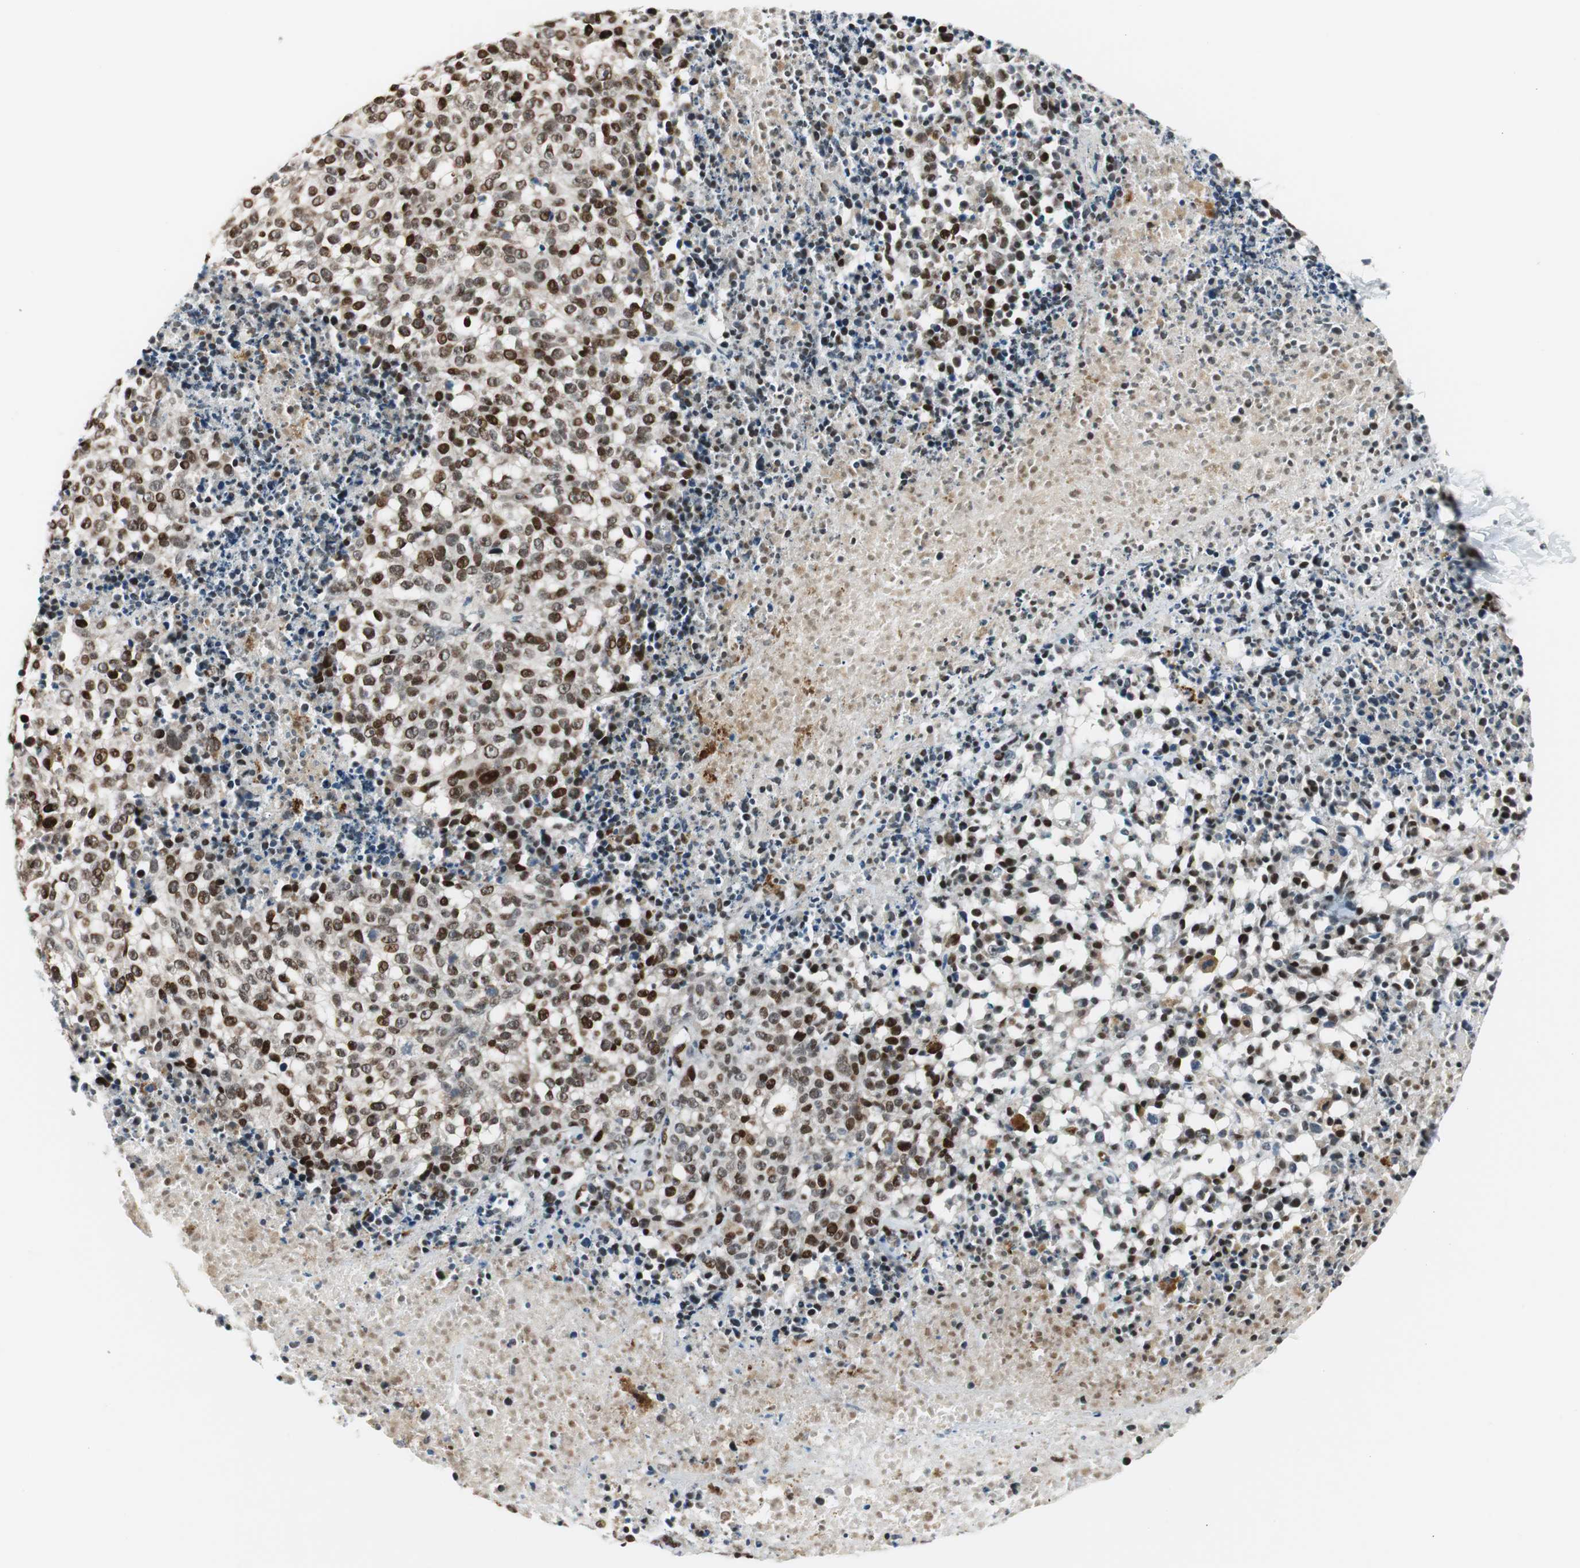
{"staining": {"intensity": "strong", "quantity": ">75%", "location": "nuclear"}, "tissue": "melanoma", "cell_type": "Tumor cells", "image_type": "cancer", "snomed": [{"axis": "morphology", "description": "Malignant melanoma, Metastatic site"}, {"axis": "topography", "description": "Cerebral cortex"}], "caption": "Human malignant melanoma (metastatic site) stained with a brown dye shows strong nuclear positive positivity in about >75% of tumor cells.", "gene": "RAD1", "patient": {"sex": "female", "age": 52}}